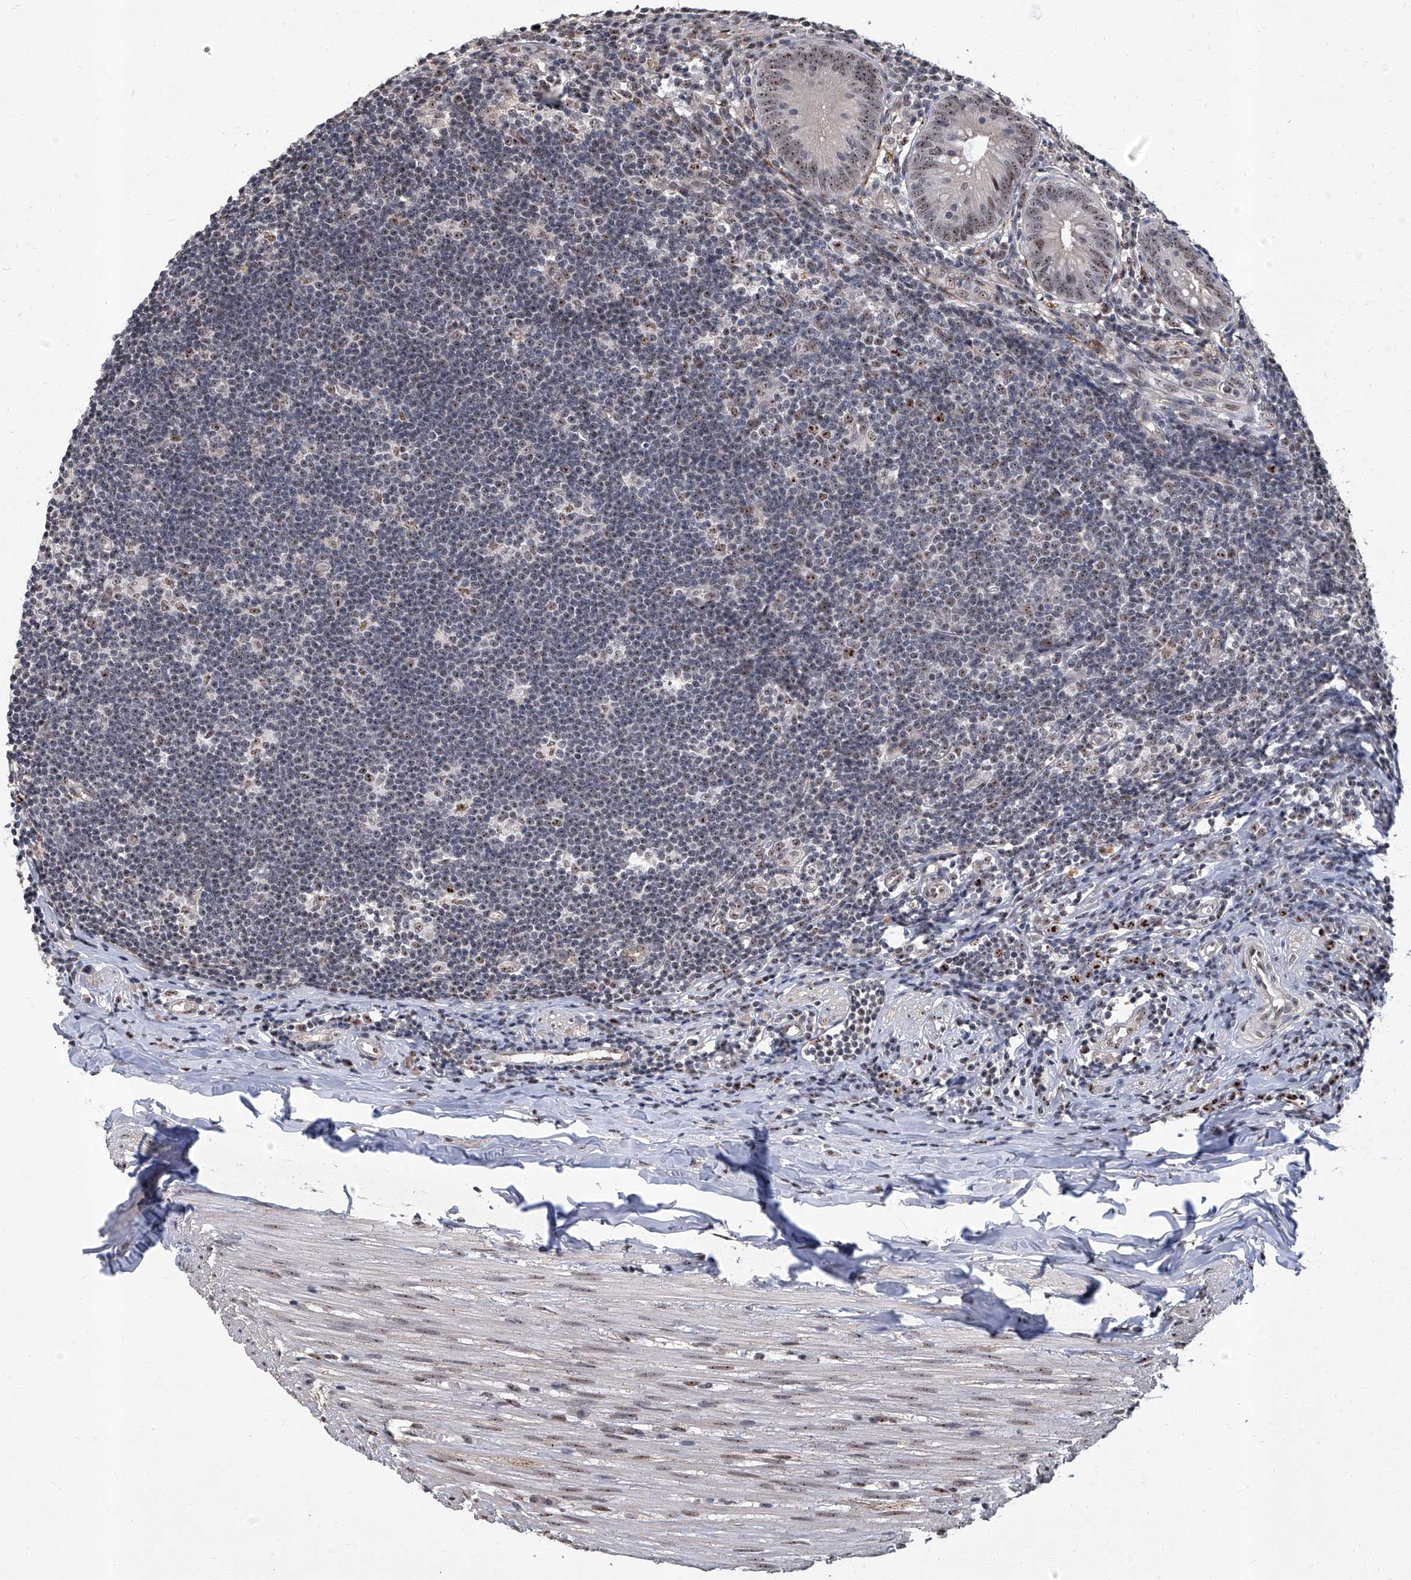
{"staining": {"intensity": "moderate", "quantity": ">75%", "location": "nuclear"}, "tissue": "appendix", "cell_type": "Glandular cells", "image_type": "normal", "snomed": [{"axis": "morphology", "description": "Normal tissue, NOS"}, {"axis": "topography", "description": "Appendix"}], "caption": "Immunohistochemistry (DAB (3,3'-diaminobenzidine)) staining of unremarkable human appendix displays moderate nuclear protein expression in approximately >75% of glandular cells.", "gene": "CMTR1", "patient": {"sex": "female", "age": 54}}